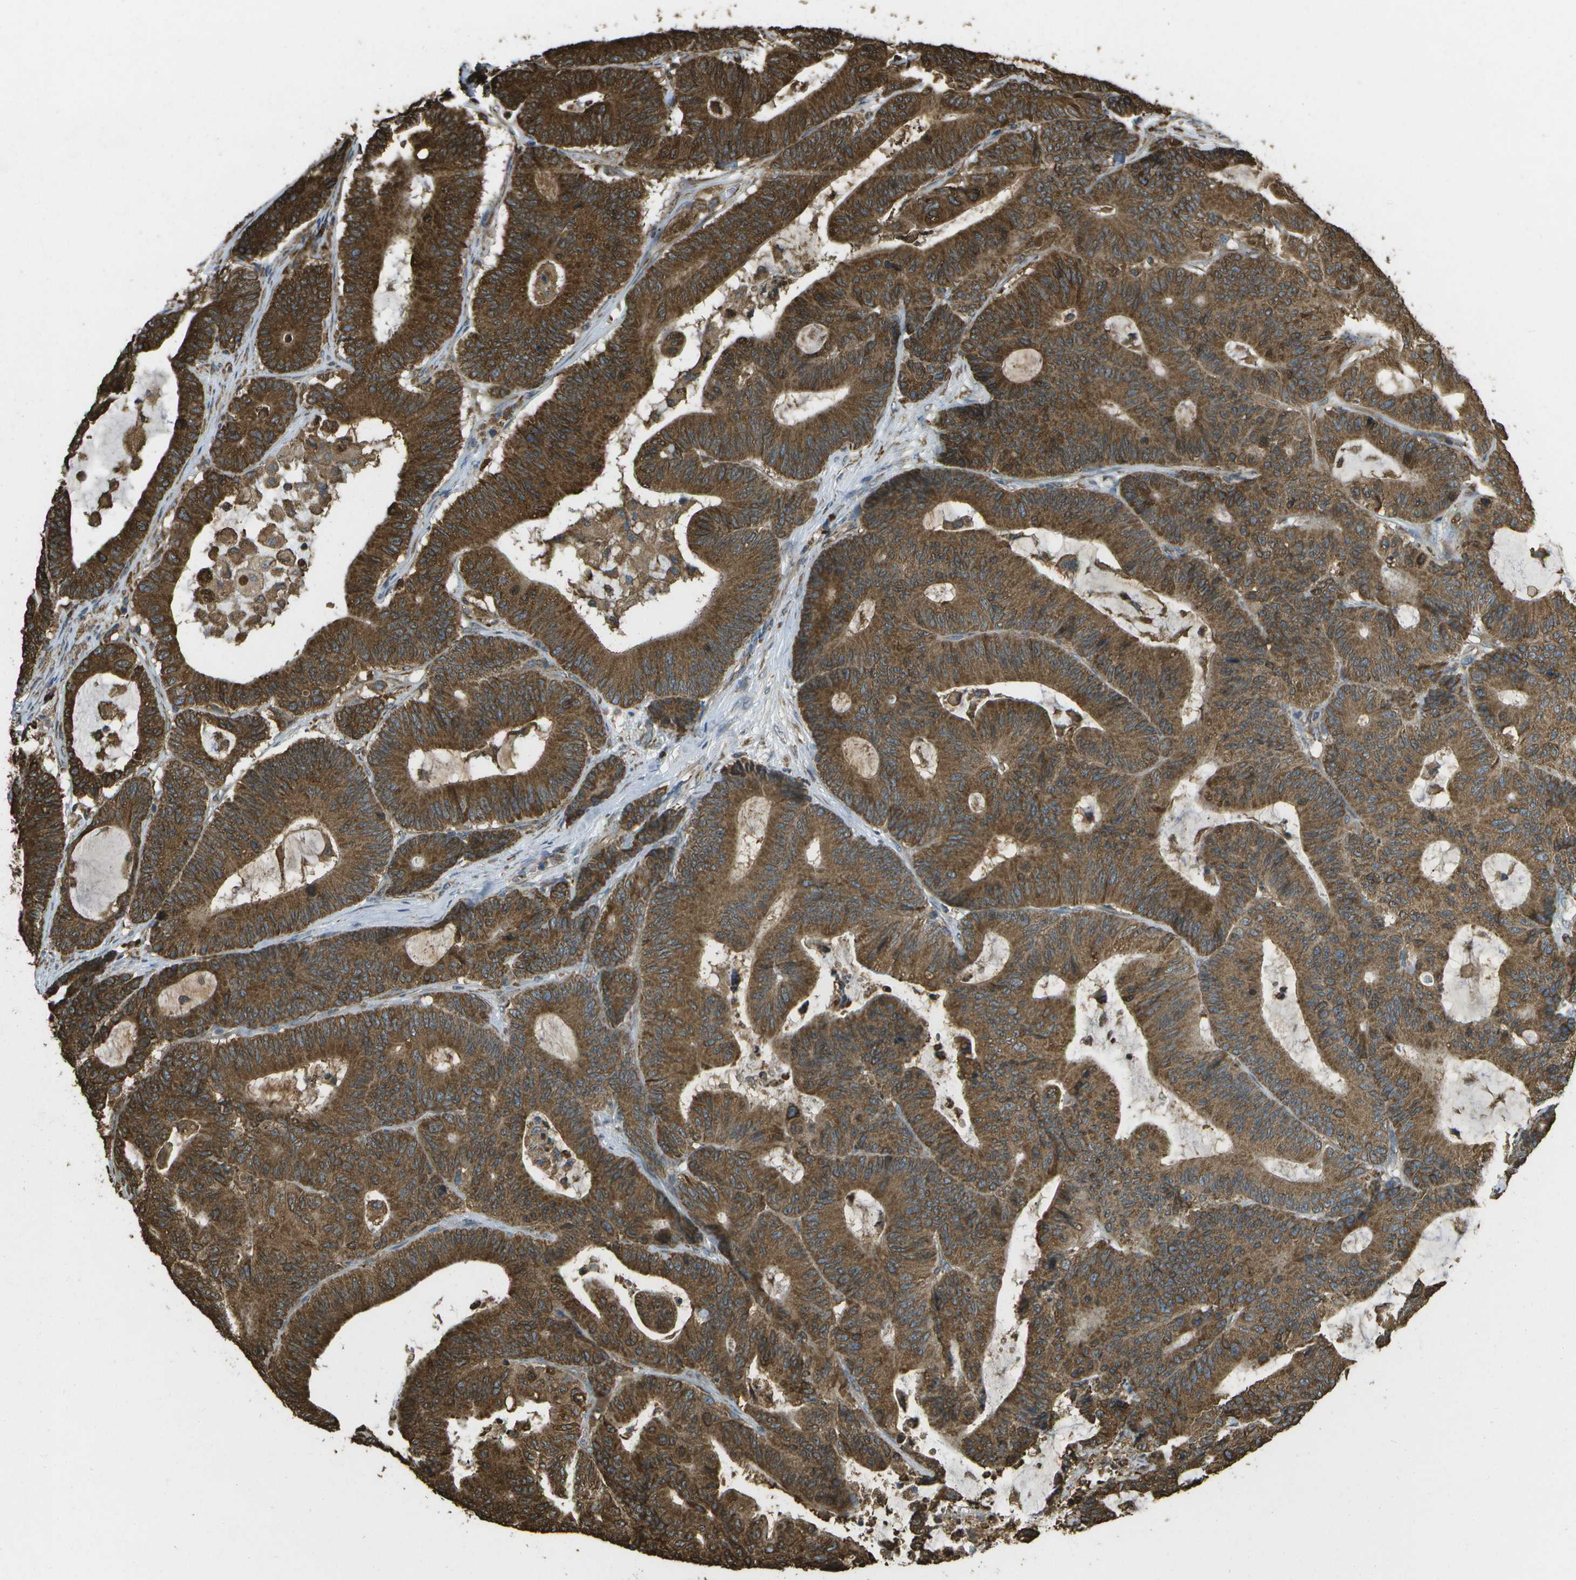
{"staining": {"intensity": "strong", "quantity": ">75%", "location": "cytoplasmic/membranous"}, "tissue": "colorectal cancer", "cell_type": "Tumor cells", "image_type": "cancer", "snomed": [{"axis": "morphology", "description": "Adenocarcinoma, NOS"}, {"axis": "topography", "description": "Colon"}], "caption": "Tumor cells reveal high levels of strong cytoplasmic/membranous staining in approximately >75% of cells in adenocarcinoma (colorectal).", "gene": "PDIA4", "patient": {"sex": "female", "age": 84}}